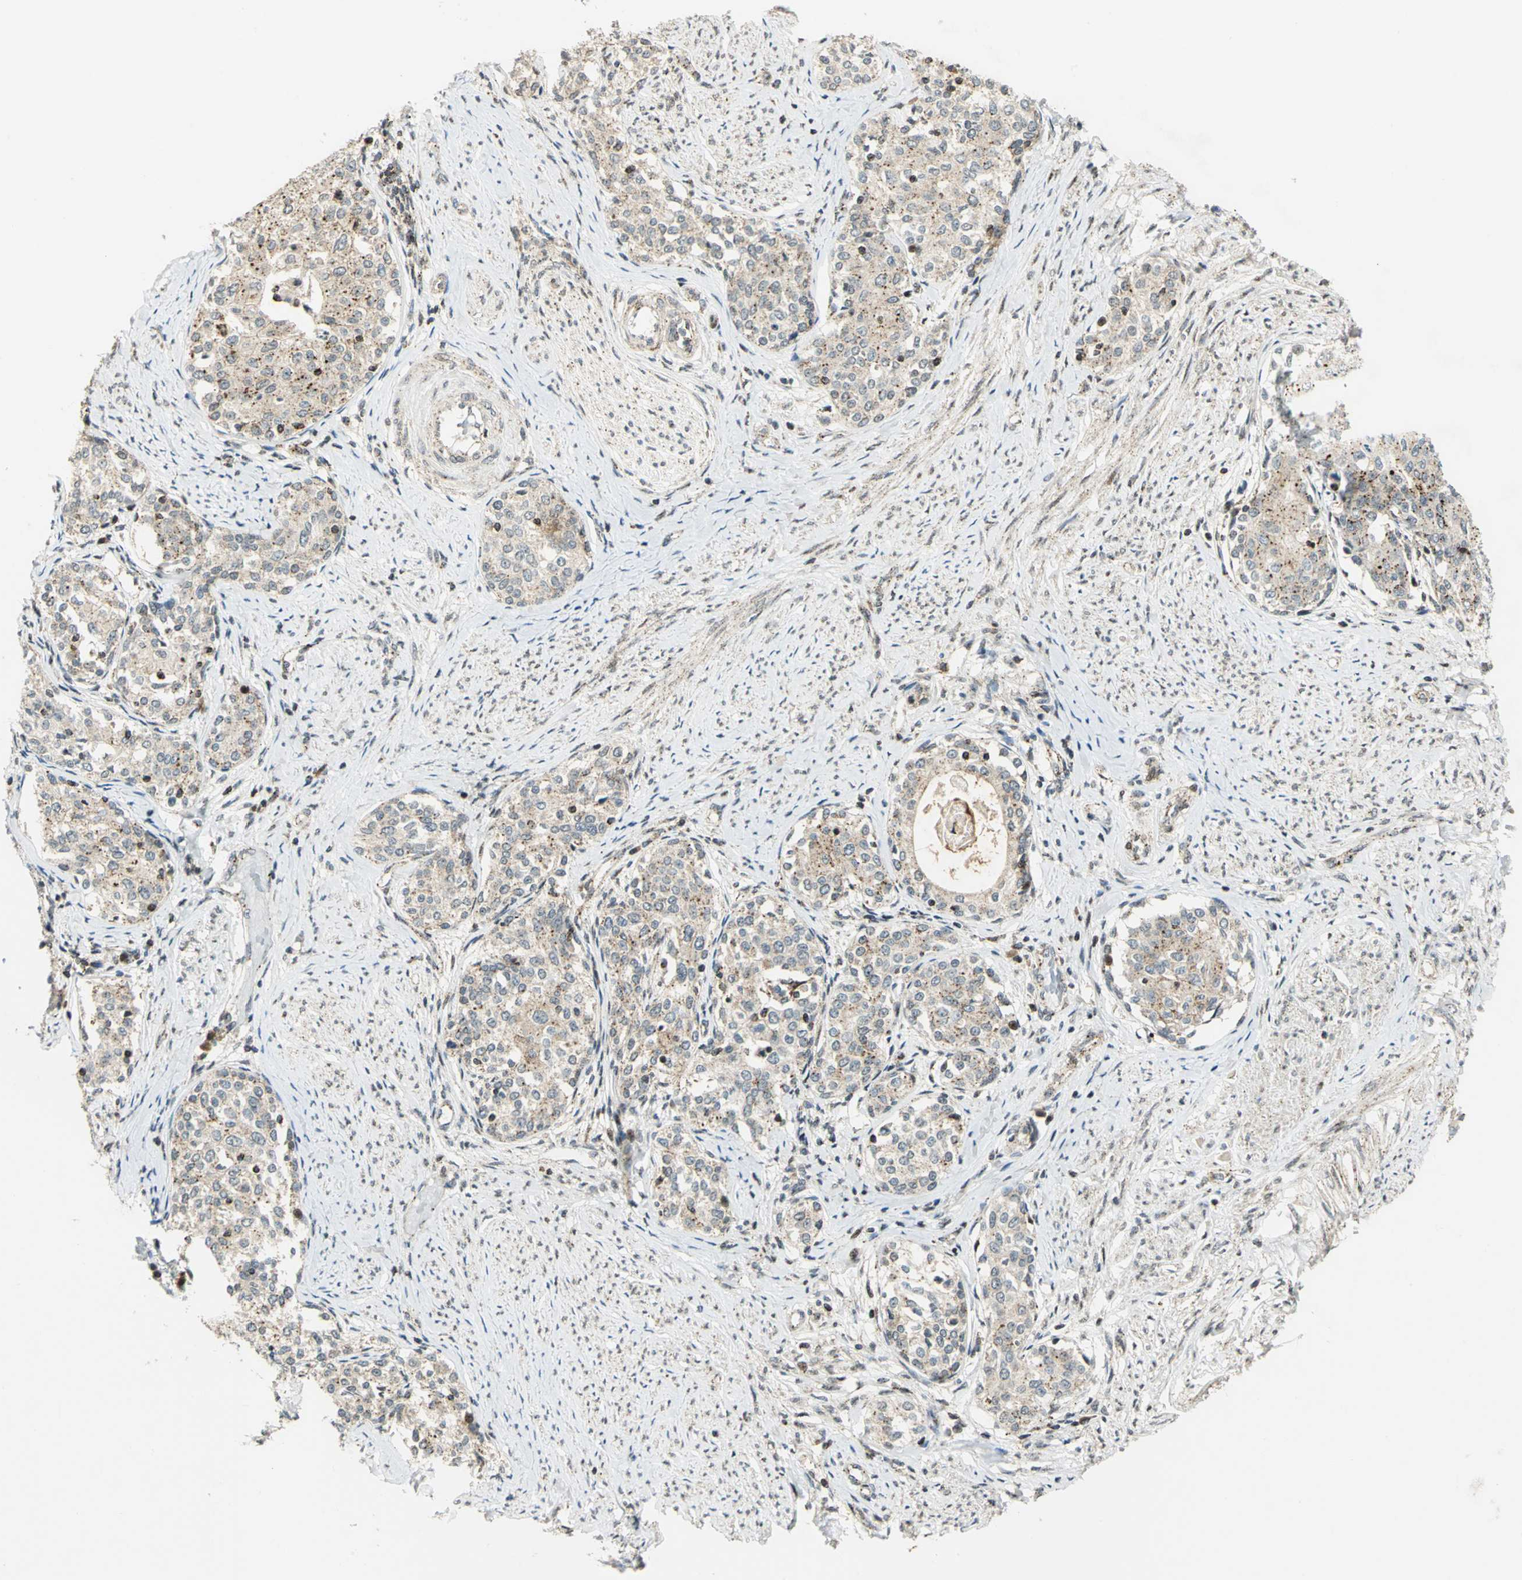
{"staining": {"intensity": "weak", "quantity": ">75%", "location": "cytoplasmic/membranous"}, "tissue": "cervical cancer", "cell_type": "Tumor cells", "image_type": "cancer", "snomed": [{"axis": "morphology", "description": "Squamous cell carcinoma, NOS"}, {"axis": "morphology", "description": "Adenocarcinoma, NOS"}, {"axis": "topography", "description": "Cervix"}], "caption": "A micrograph showing weak cytoplasmic/membranous expression in approximately >75% of tumor cells in cervical cancer, as visualized by brown immunohistochemical staining.", "gene": "ATP6V1A", "patient": {"sex": "female", "age": 52}}